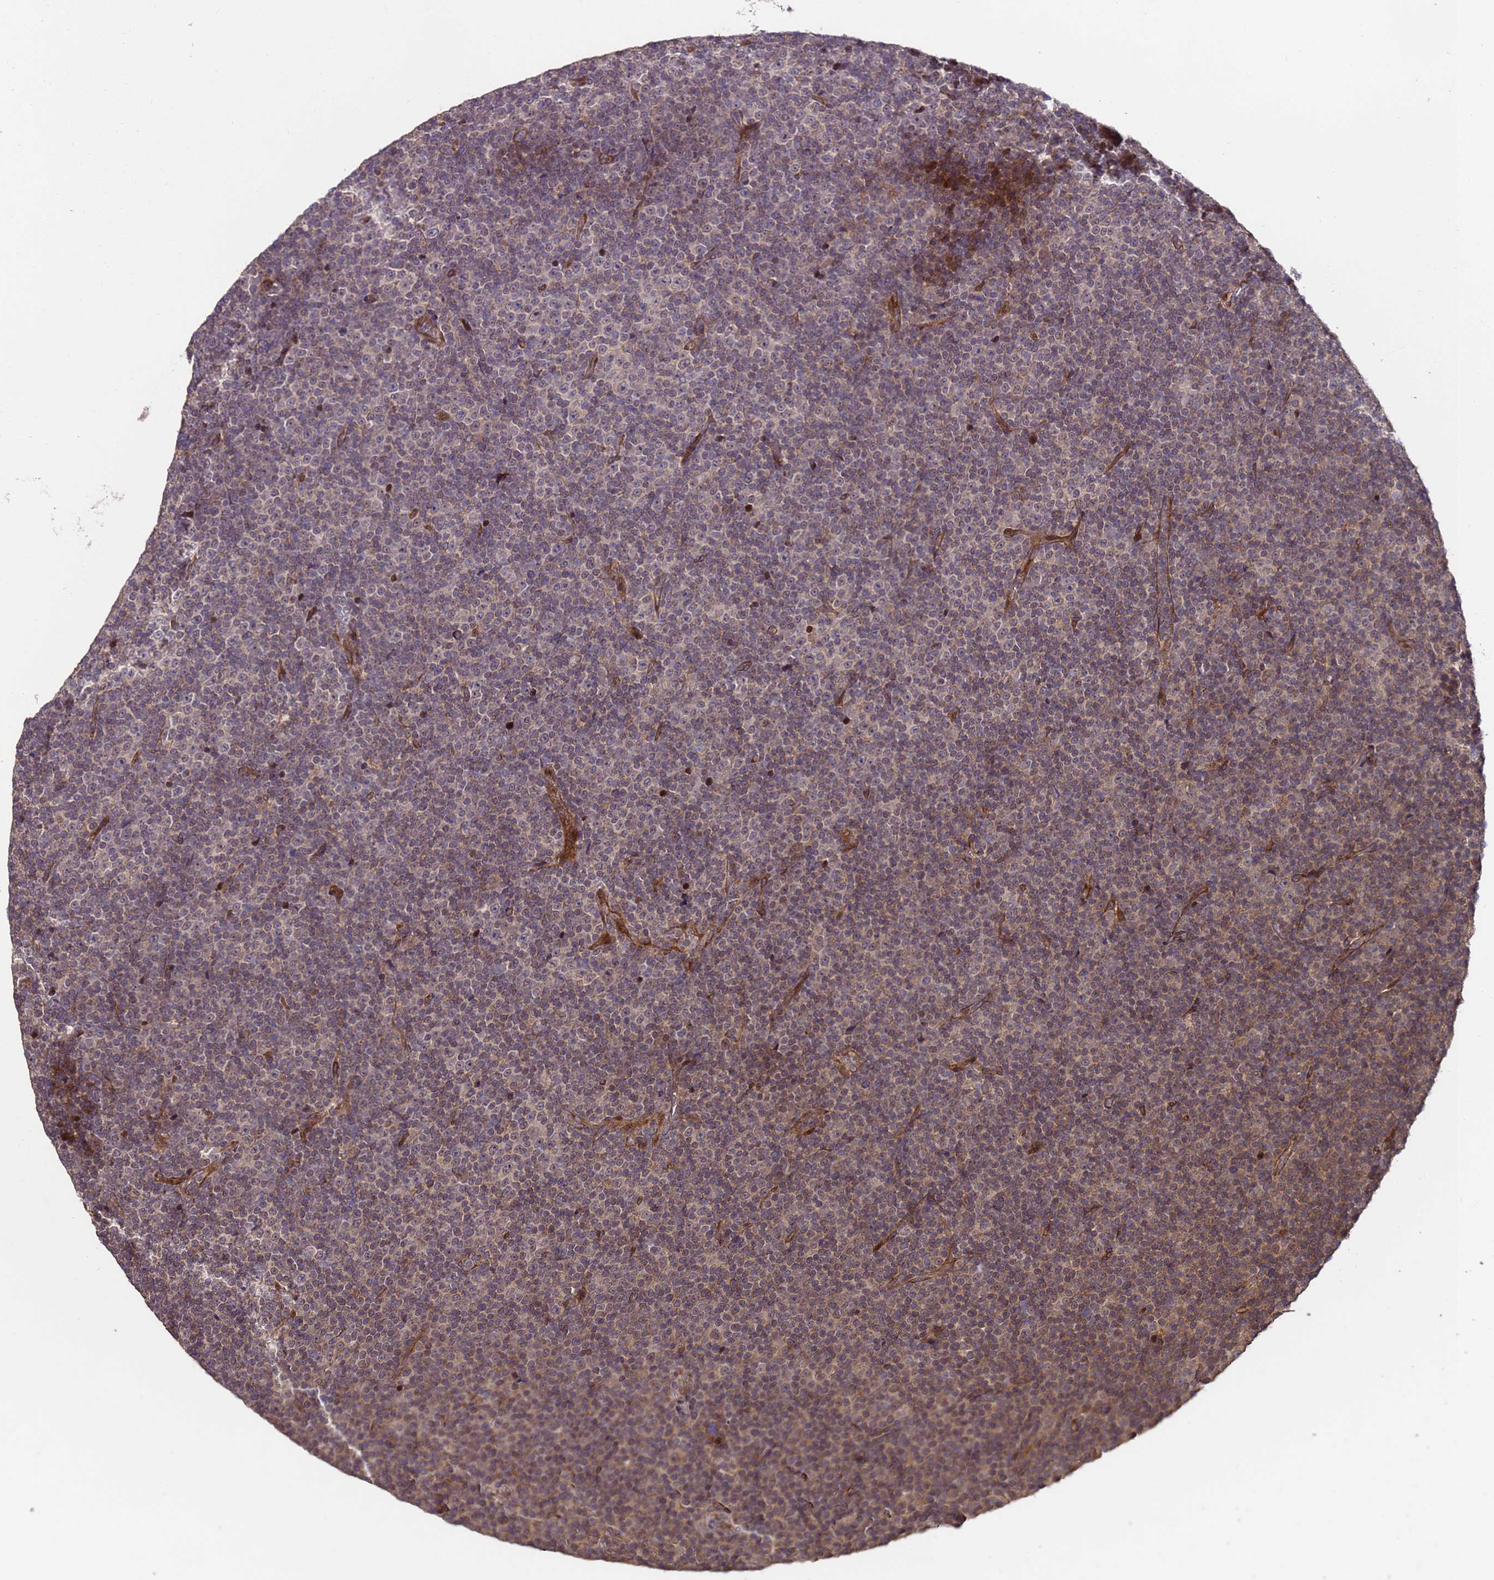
{"staining": {"intensity": "weak", "quantity": "25%-75%", "location": "cytoplasmic/membranous,nuclear"}, "tissue": "lymphoma", "cell_type": "Tumor cells", "image_type": "cancer", "snomed": [{"axis": "morphology", "description": "Malignant lymphoma, non-Hodgkin's type, Low grade"}, {"axis": "topography", "description": "Lymph node"}], "caption": "A high-resolution image shows IHC staining of lymphoma, which shows weak cytoplasmic/membranous and nuclear positivity in approximately 25%-75% of tumor cells. (brown staining indicates protein expression, while blue staining denotes nuclei).", "gene": "PRODH", "patient": {"sex": "female", "age": 67}}